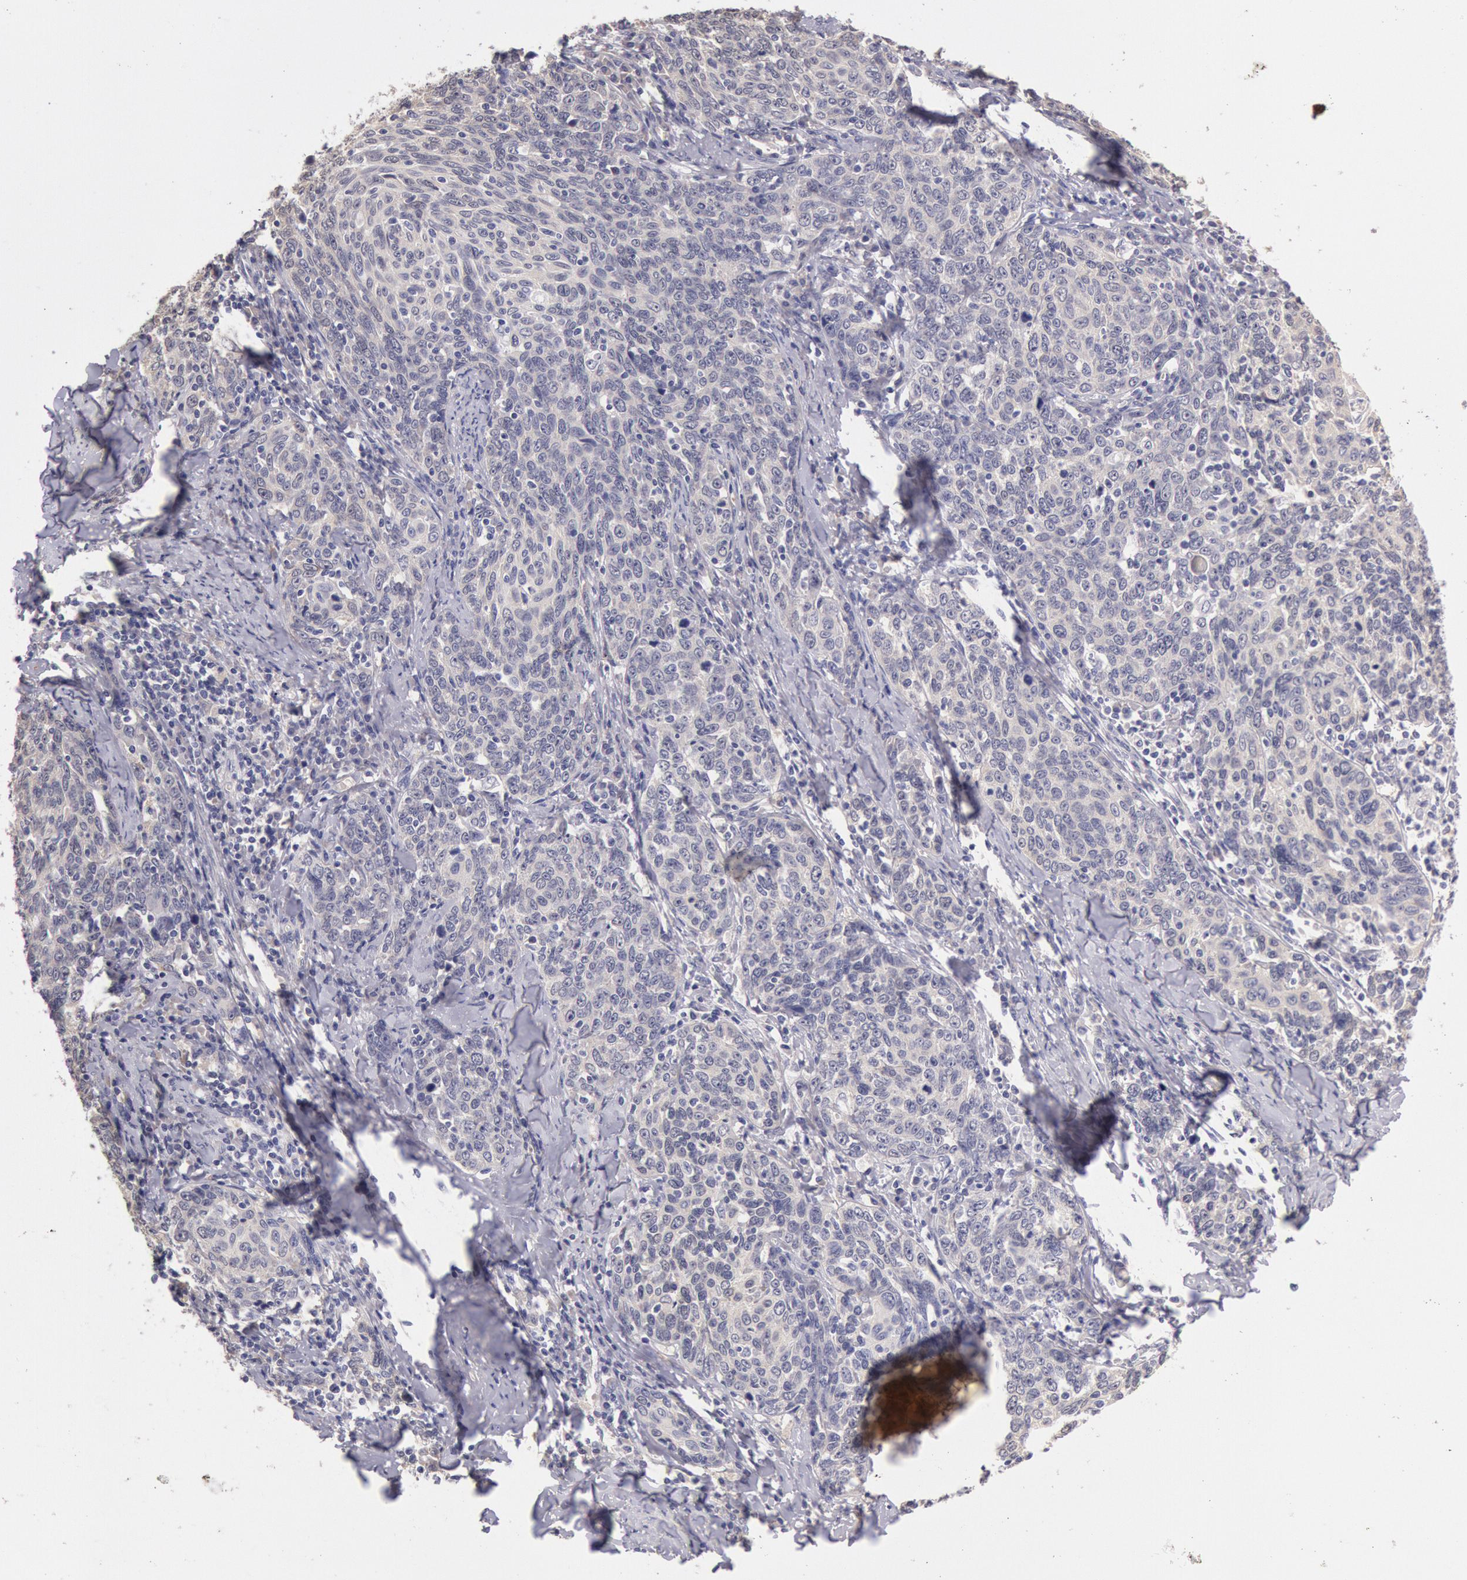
{"staining": {"intensity": "negative", "quantity": "none", "location": "none"}, "tissue": "cervical cancer", "cell_type": "Tumor cells", "image_type": "cancer", "snomed": [{"axis": "morphology", "description": "Squamous cell carcinoma, NOS"}, {"axis": "topography", "description": "Cervix"}], "caption": "Tumor cells are negative for brown protein staining in cervical cancer (squamous cell carcinoma). Brightfield microscopy of immunohistochemistry (IHC) stained with DAB (3,3'-diaminobenzidine) (brown) and hematoxylin (blue), captured at high magnification.", "gene": "C1R", "patient": {"sex": "female", "age": 41}}